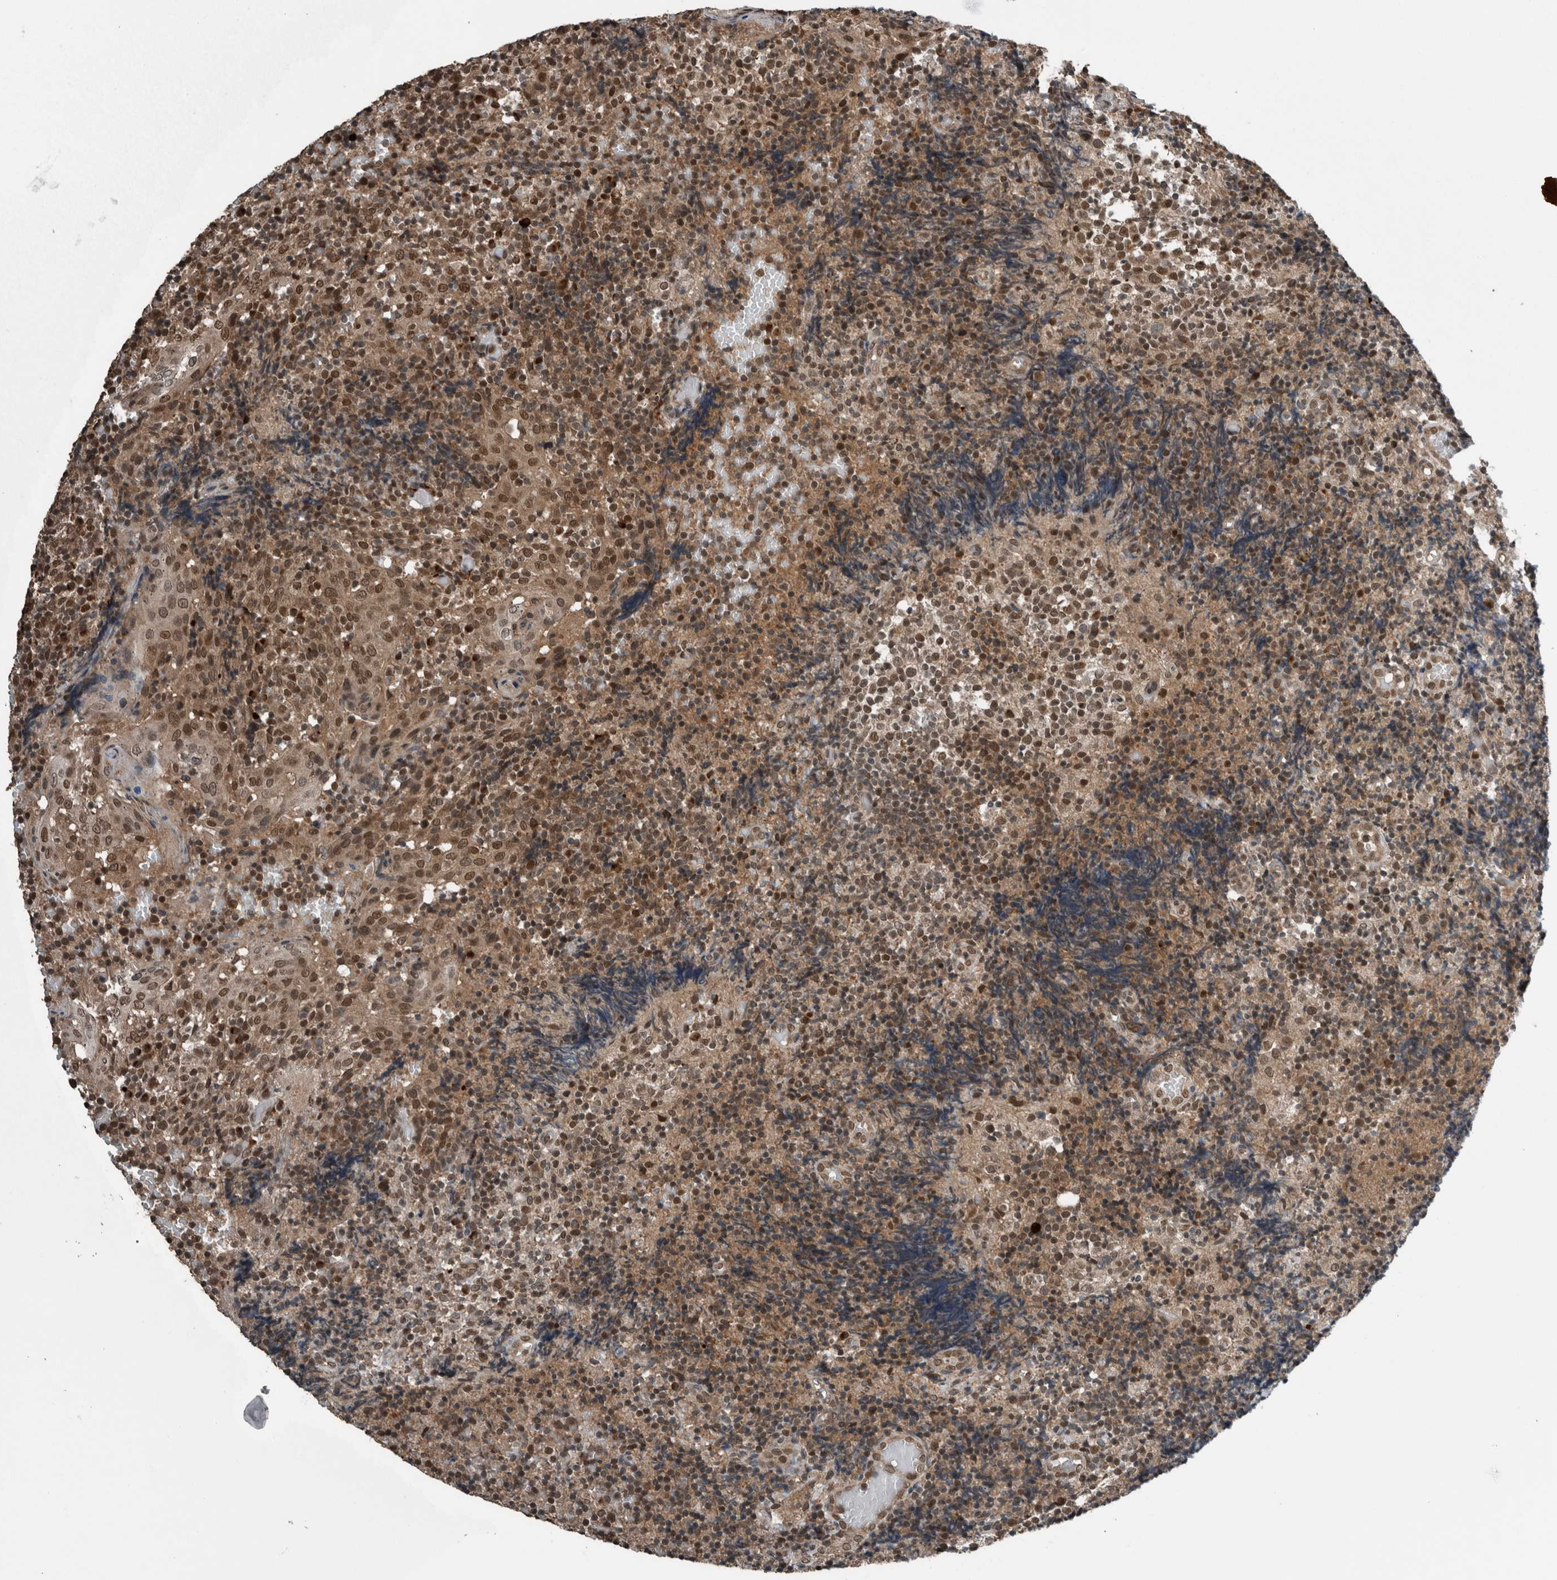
{"staining": {"intensity": "moderate", "quantity": ">75%", "location": "cytoplasmic/membranous,nuclear"}, "tissue": "tonsil", "cell_type": "Germinal center cells", "image_type": "normal", "snomed": [{"axis": "morphology", "description": "Normal tissue, NOS"}, {"axis": "topography", "description": "Tonsil"}], "caption": "Immunohistochemical staining of unremarkable tonsil displays moderate cytoplasmic/membranous,nuclear protein expression in approximately >75% of germinal center cells. The staining was performed using DAB (3,3'-diaminobenzidine), with brown indicating positive protein expression. Nuclei are stained blue with hematoxylin.", "gene": "SPAG7", "patient": {"sex": "female", "age": 19}}